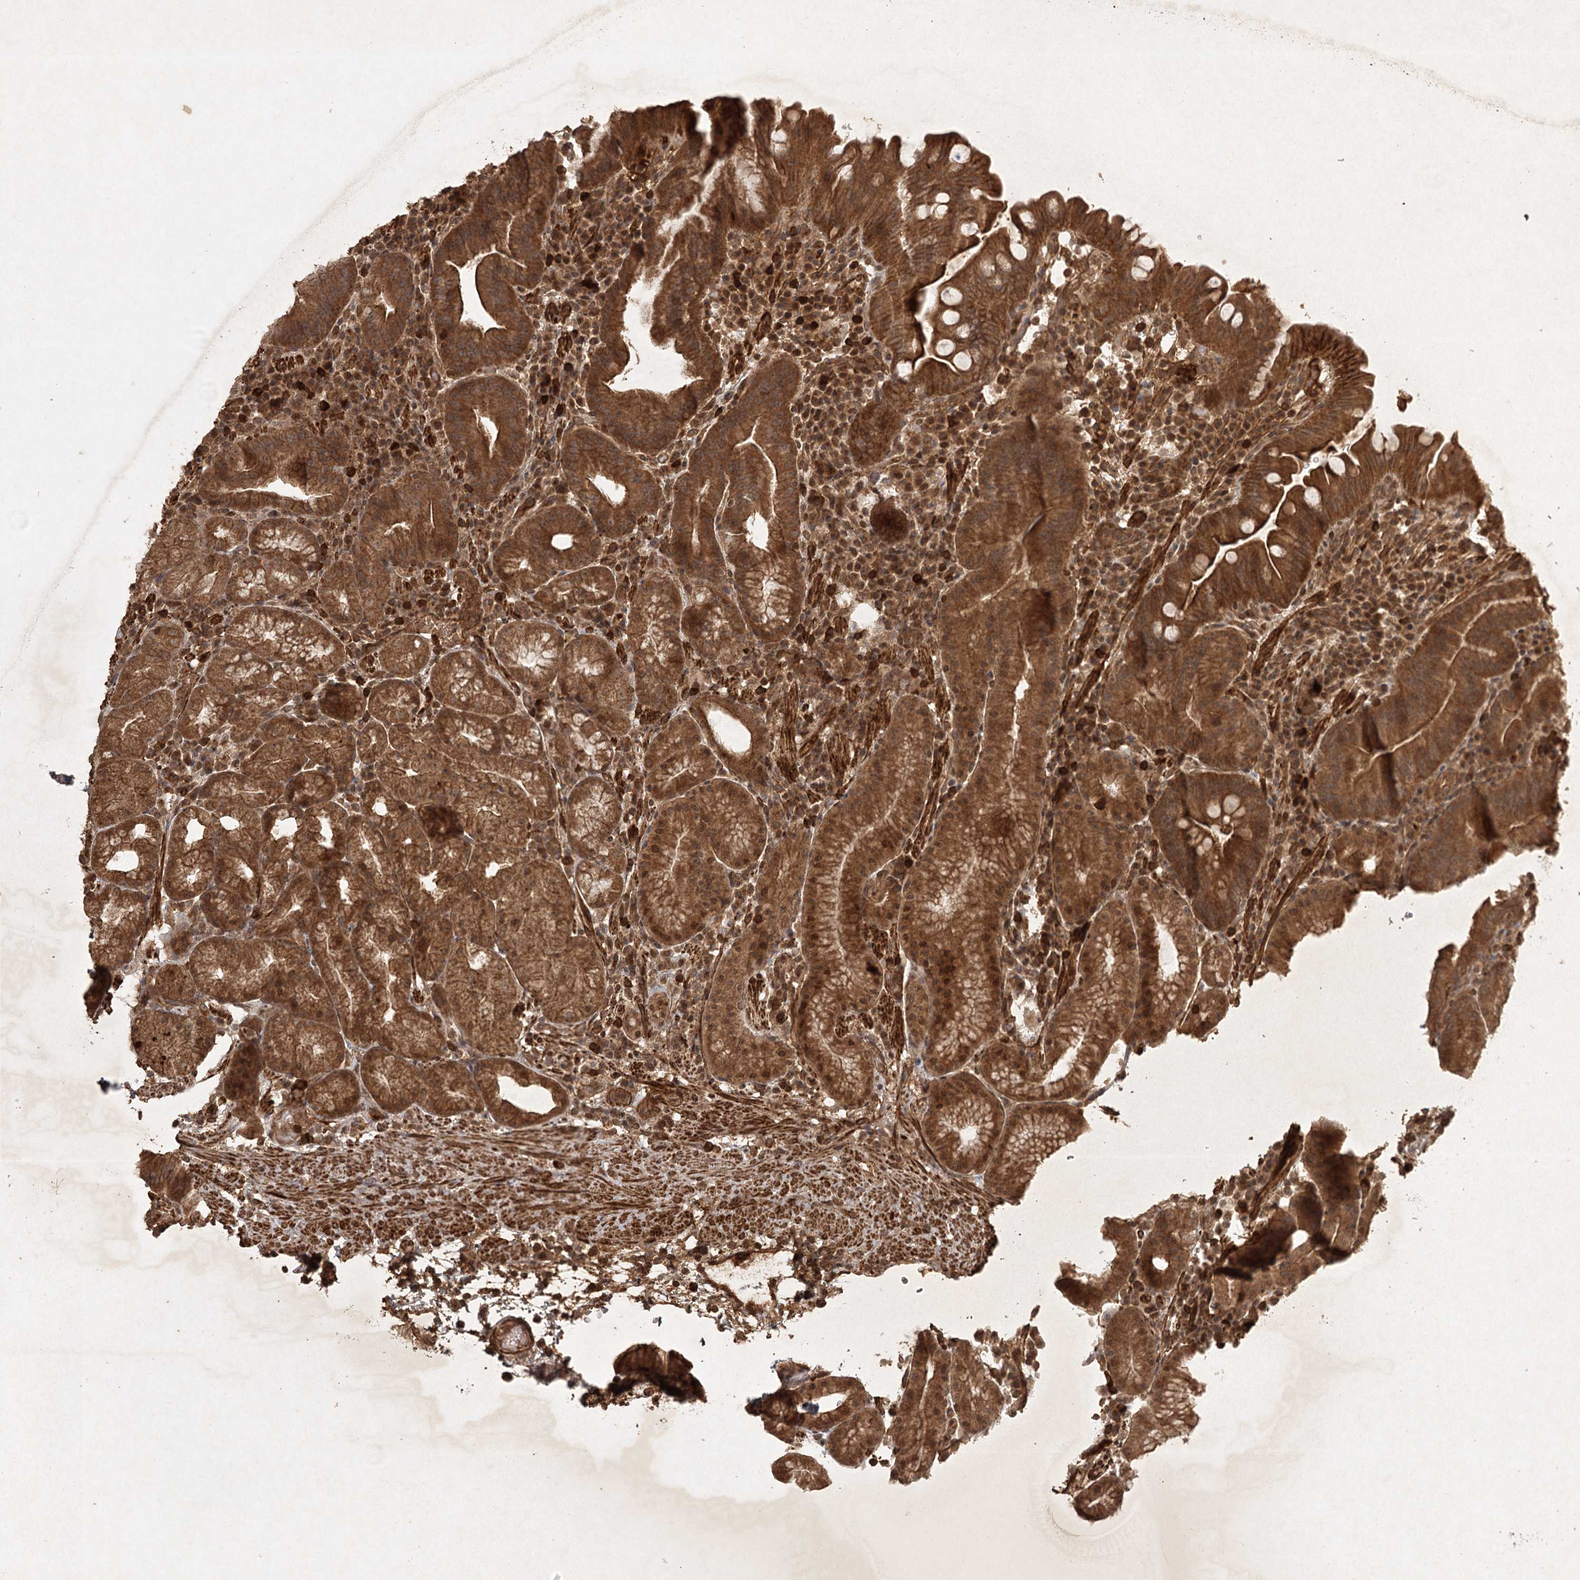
{"staining": {"intensity": "moderate", "quantity": "25%-75%", "location": "cytoplasmic/membranous"}, "tissue": "stomach", "cell_type": "Glandular cells", "image_type": "normal", "snomed": [{"axis": "morphology", "description": "Normal tissue, NOS"}, {"axis": "morphology", "description": "Inflammation, NOS"}, {"axis": "topography", "description": "Stomach"}], "caption": "This histopathology image shows normal stomach stained with immunohistochemistry to label a protein in brown. The cytoplasmic/membranous of glandular cells show moderate positivity for the protein. Nuclei are counter-stained blue.", "gene": "ARL13A", "patient": {"sex": "male", "age": 79}}